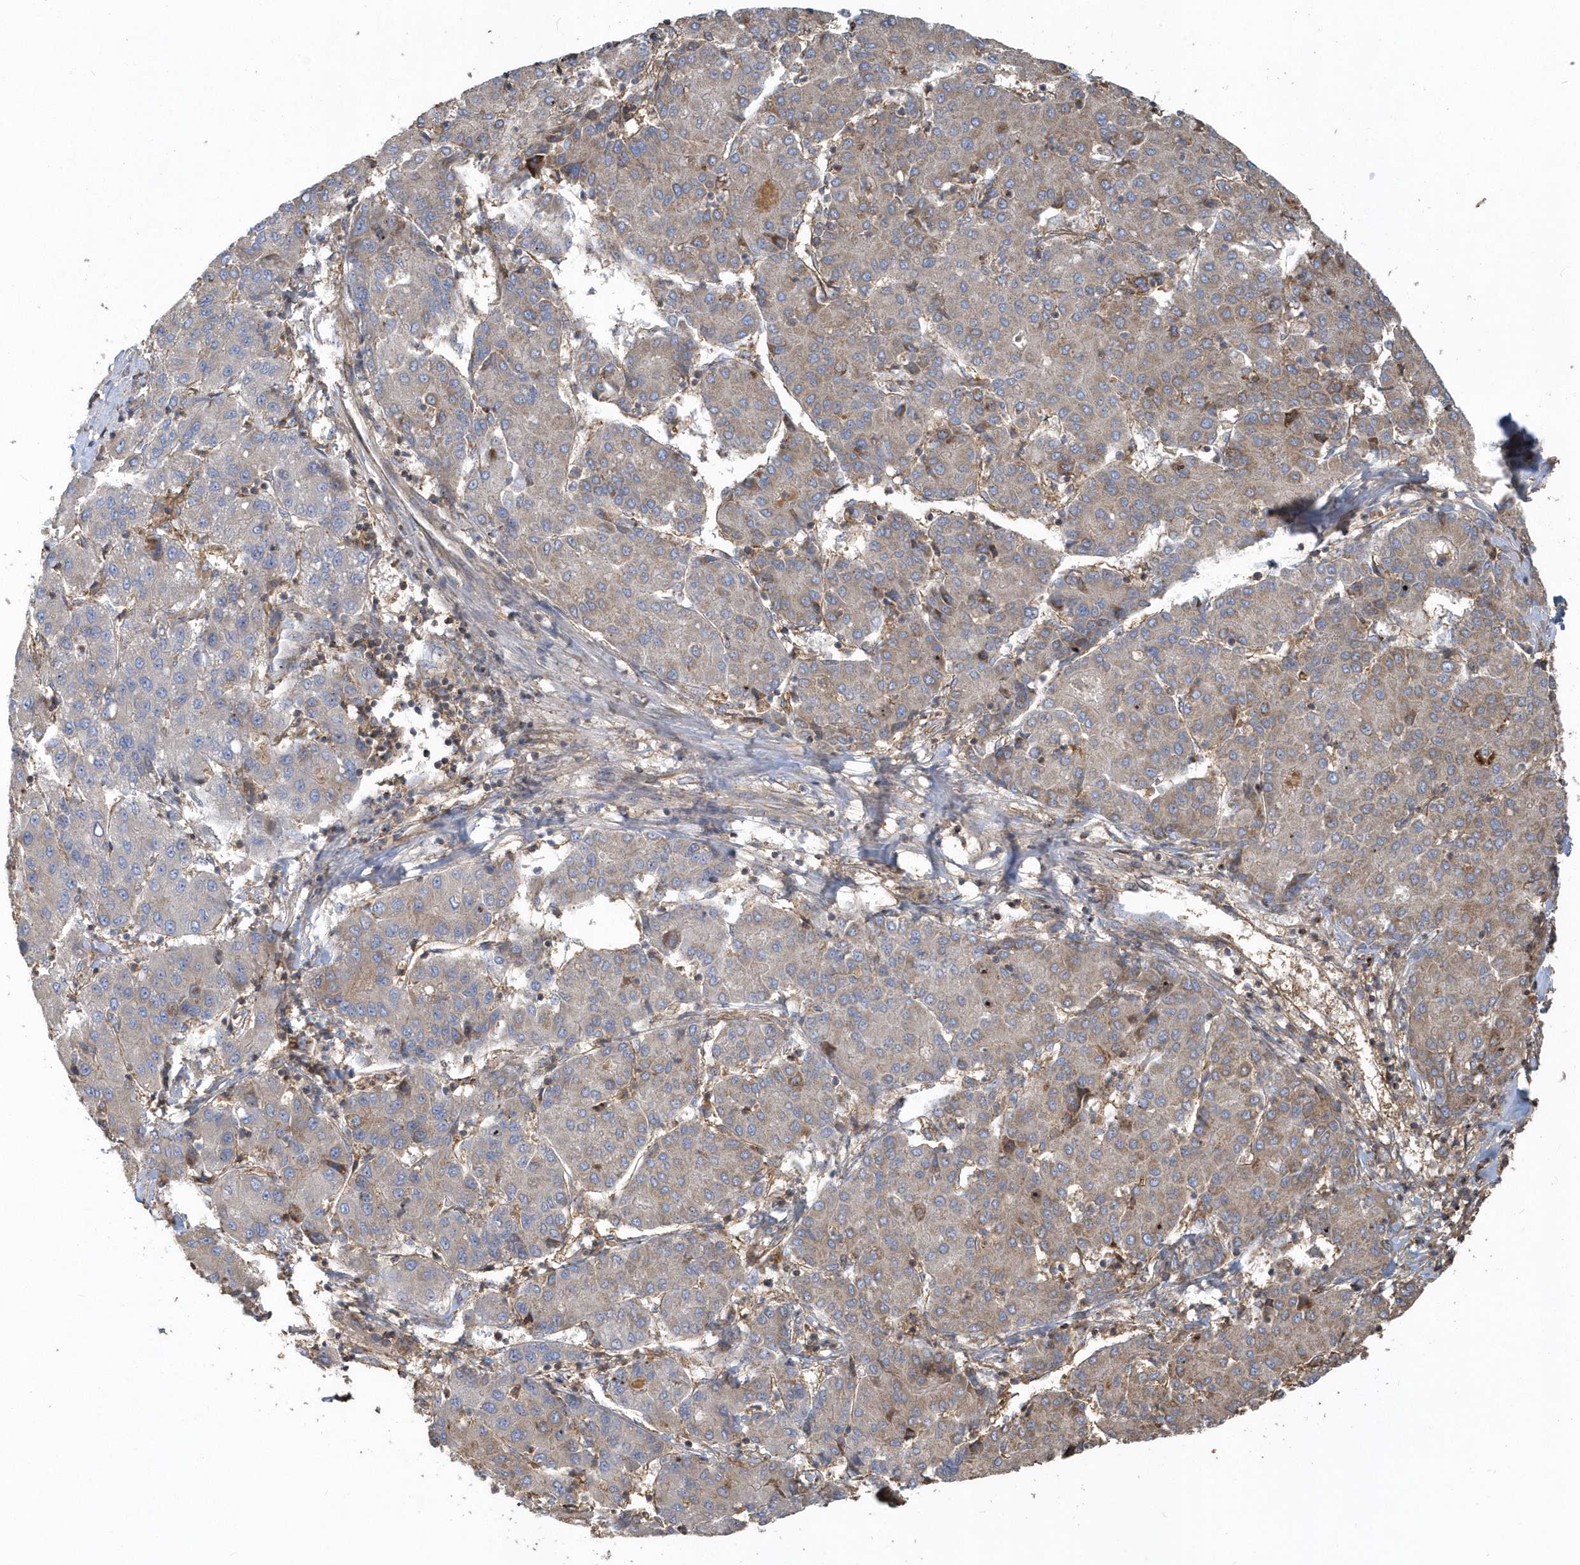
{"staining": {"intensity": "weak", "quantity": "<25%", "location": "cytoplasmic/membranous"}, "tissue": "liver cancer", "cell_type": "Tumor cells", "image_type": "cancer", "snomed": [{"axis": "morphology", "description": "Carcinoma, Hepatocellular, NOS"}, {"axis": "topography", "description": "Liver"}], "caption": "A micrograph of liver hepatocellular carcinoma stained for a protein shows no brown staining in tumor cells.", "gene": "TRAIP", "patient": {"sex": "male", "age": 65}}